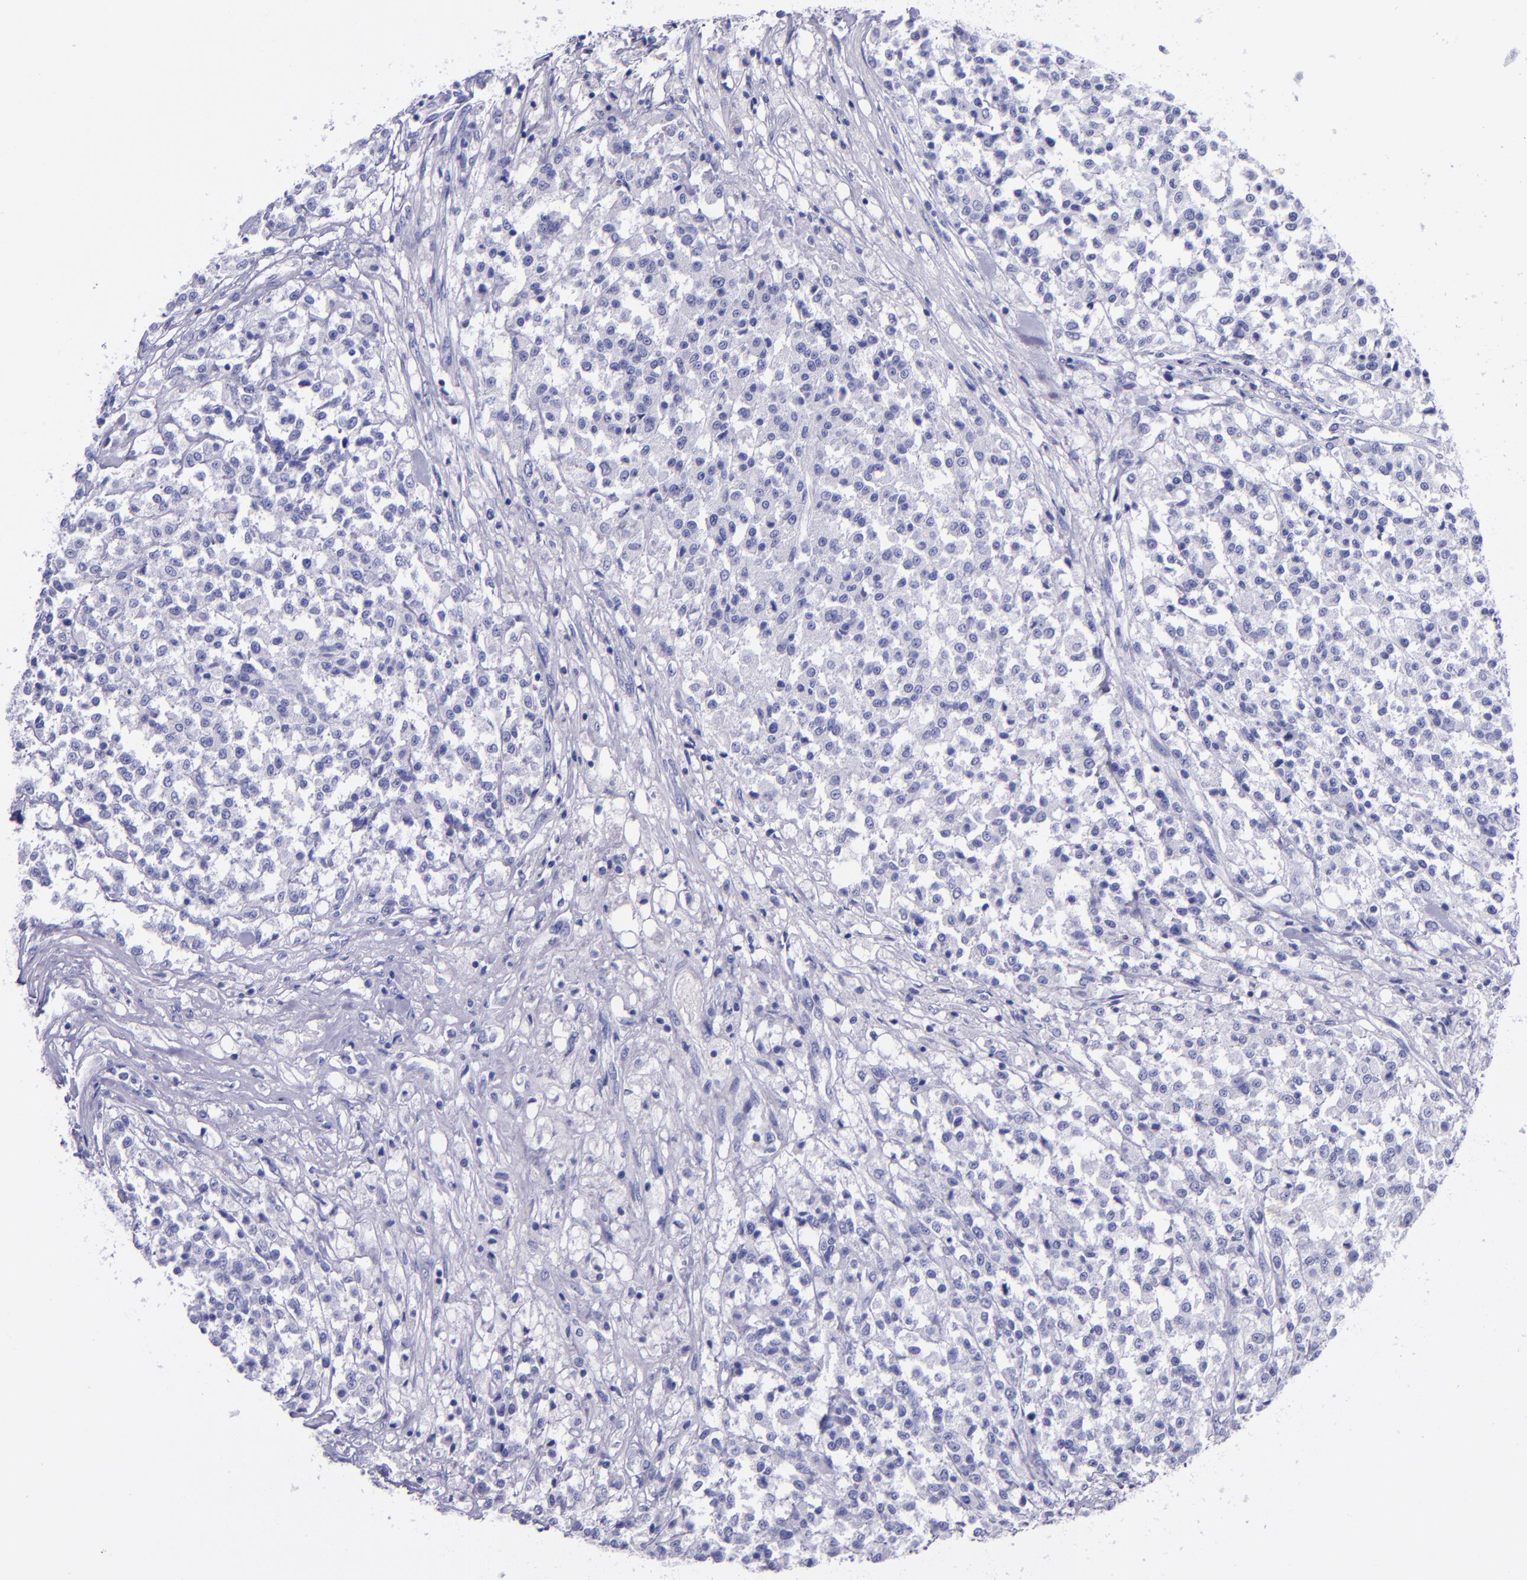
{"staining": {"intensity": "negative", "quantity": "none", "location": "none"}, "tissue": "testis cancer", "cell_type": "Tumor cells", "image_type": "cancer", "snomed": [{"axis": "morphology", "description": "Seminoma, NOS"}, {"axis": "topography", "description": "Testis"}], "caption": "Immunohistochemical staining of human seminoma (testis) shows no significant positivity in tumor cells.", "gene": "SLPI", "patient": {"sex": "male", "age": 59}}